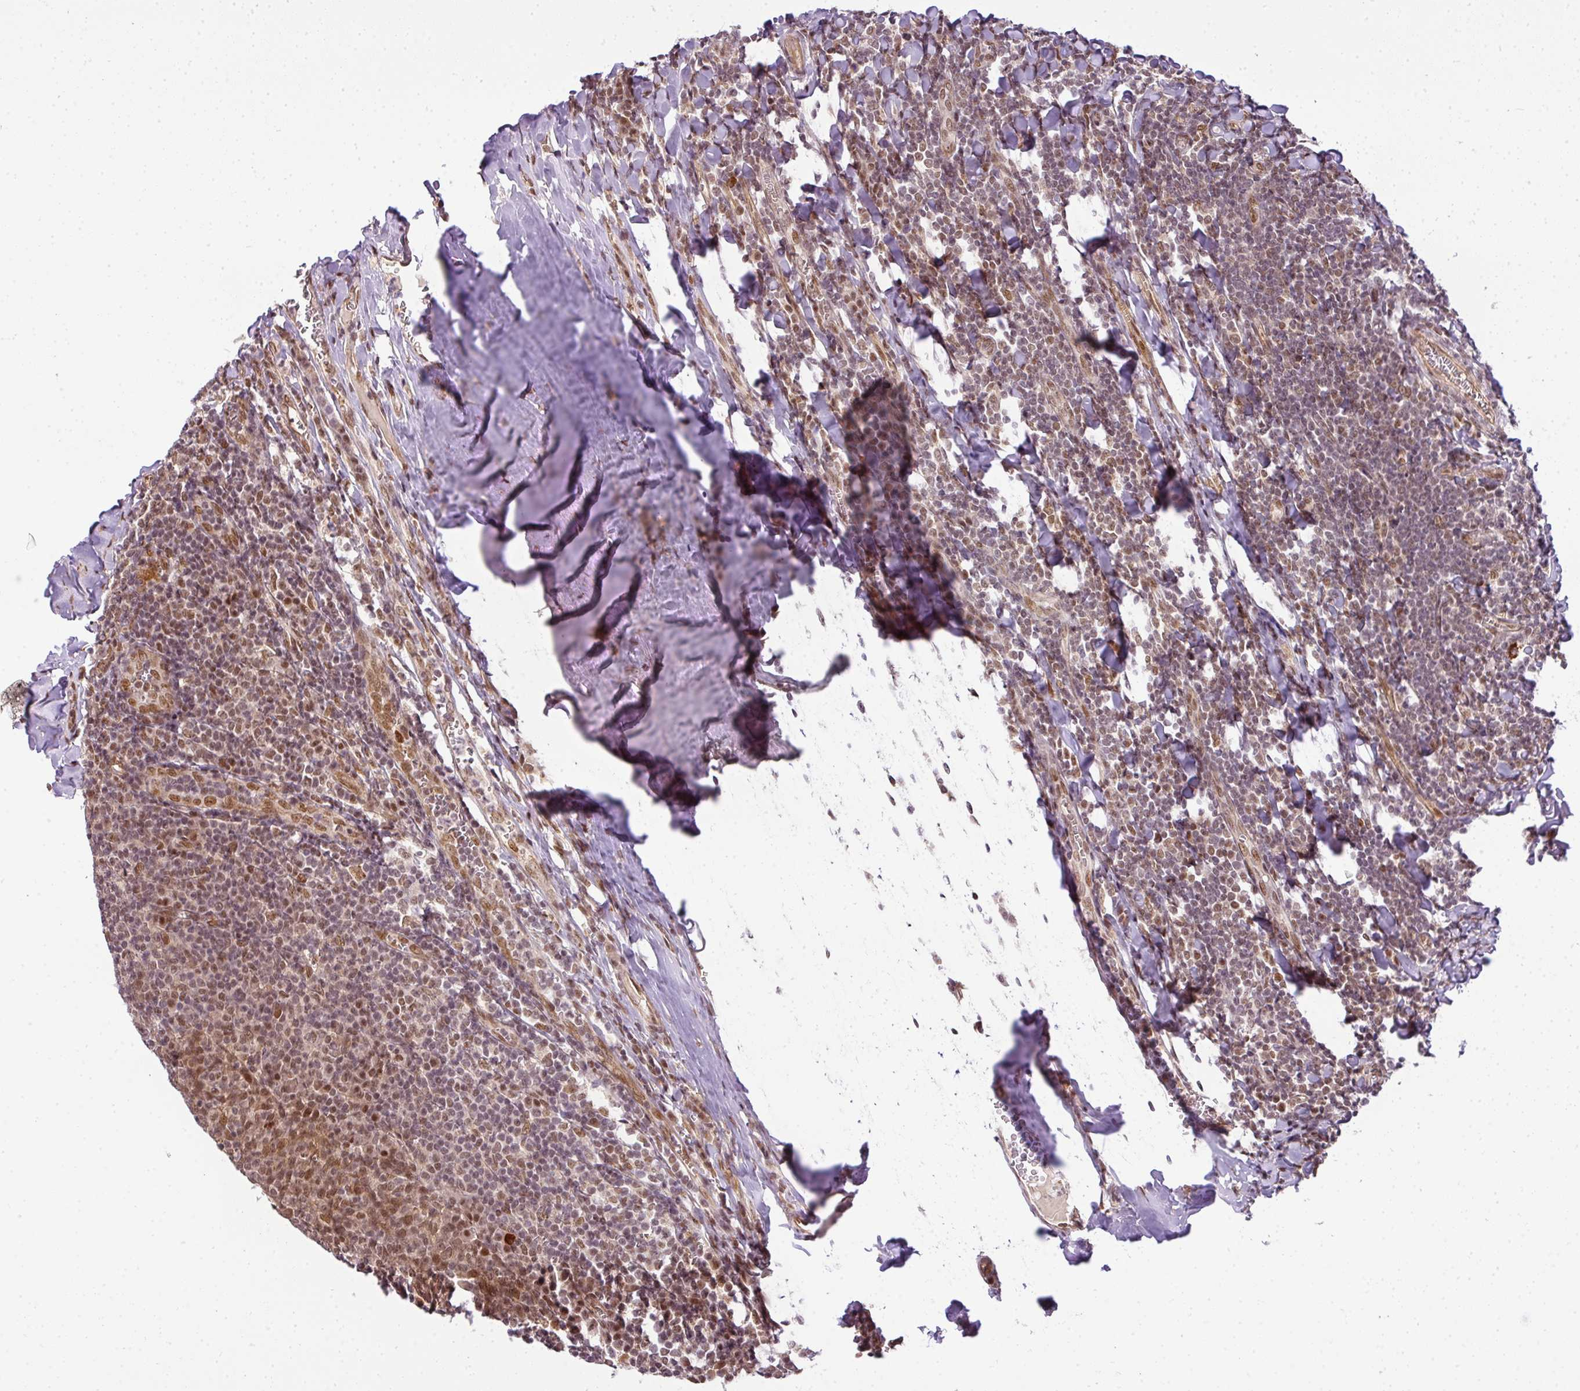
{"staining": {"intensity": "moderate", "quantity": "25%-75%", "location": "nuclear"}, "tissue": "tonsil", "cell_type": "Germinal center cells", "image_type": "normal", "snomed": [{"axis": "morphology", "description": "Normal tissue, NOS"}, {"axis": "topography", "description": "Tonsil"}], "caption": "Immunohistochemical staining of benign tonsil displays 25%-75% levels of moderate nuclear protein staining in approximately 25%-75% of germinal center cells. (DAB IHC, brown staining for protein, blue staining for nuclei).", "gene": "C1orf226", "patient": {"sex": "male", "age": 27}}